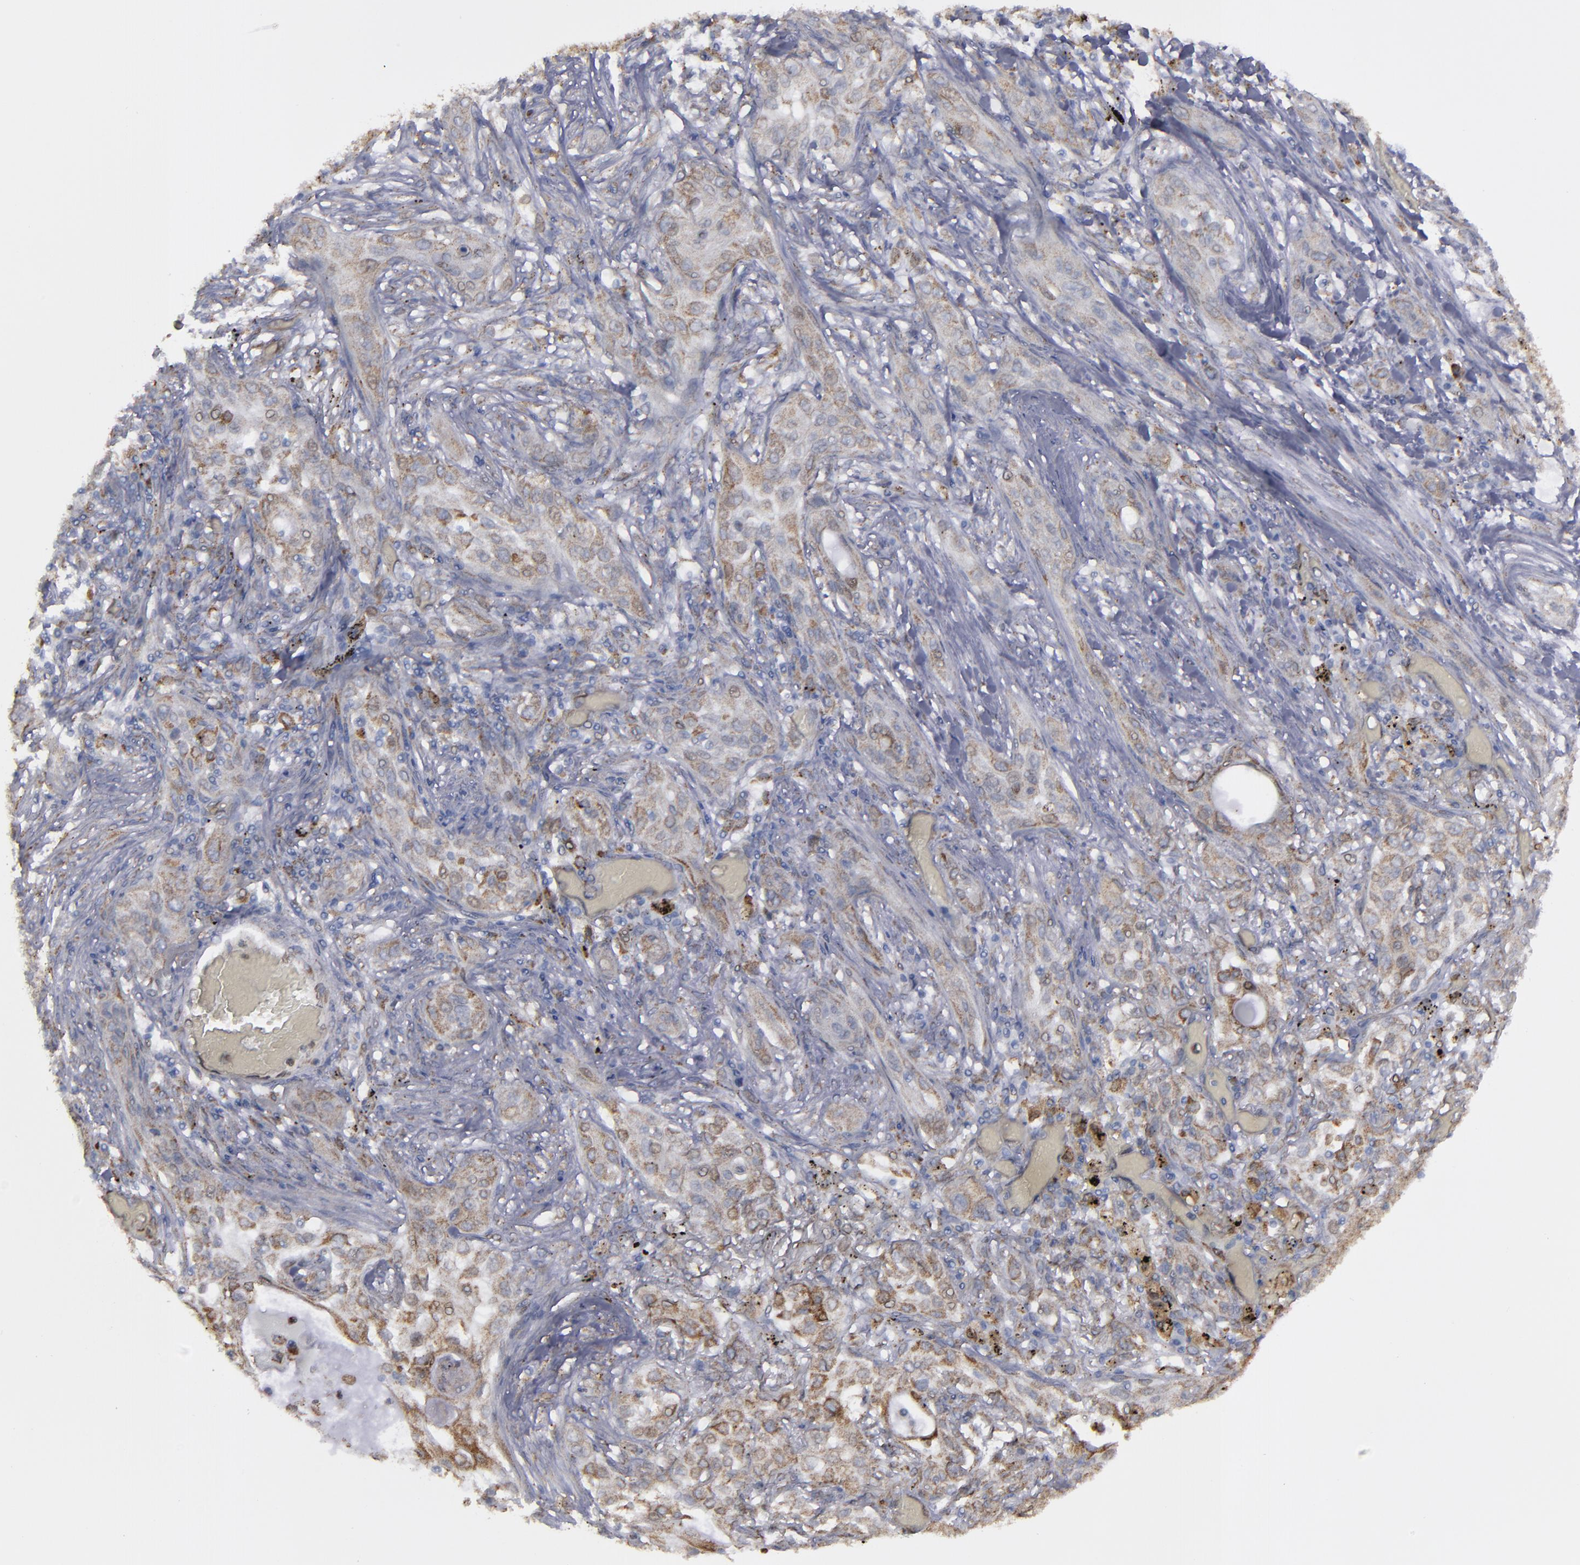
{"staining": {"intensity": "moderate", "quantity": "25%-75%", "location": "cytoplasmic/membranous"}, "tissue": "lung cancer", "cell_type": "Tumor cells", "image_type": "cancer", "snomed": [{"axis": "morphology", "description": "Squamous cell carcinoma, NOS"}, {"axis": "topography", "description": "Lung"}], "caption": "Tumor cells demonstrate medium levels of moderate cytoplasmic/membranous expression in approximately 25%-75% of cells in human lung cancer (squamous cell carcinoma).", "gene": "ERLIN2", "patient": {"sex": "female", "age": 47}}